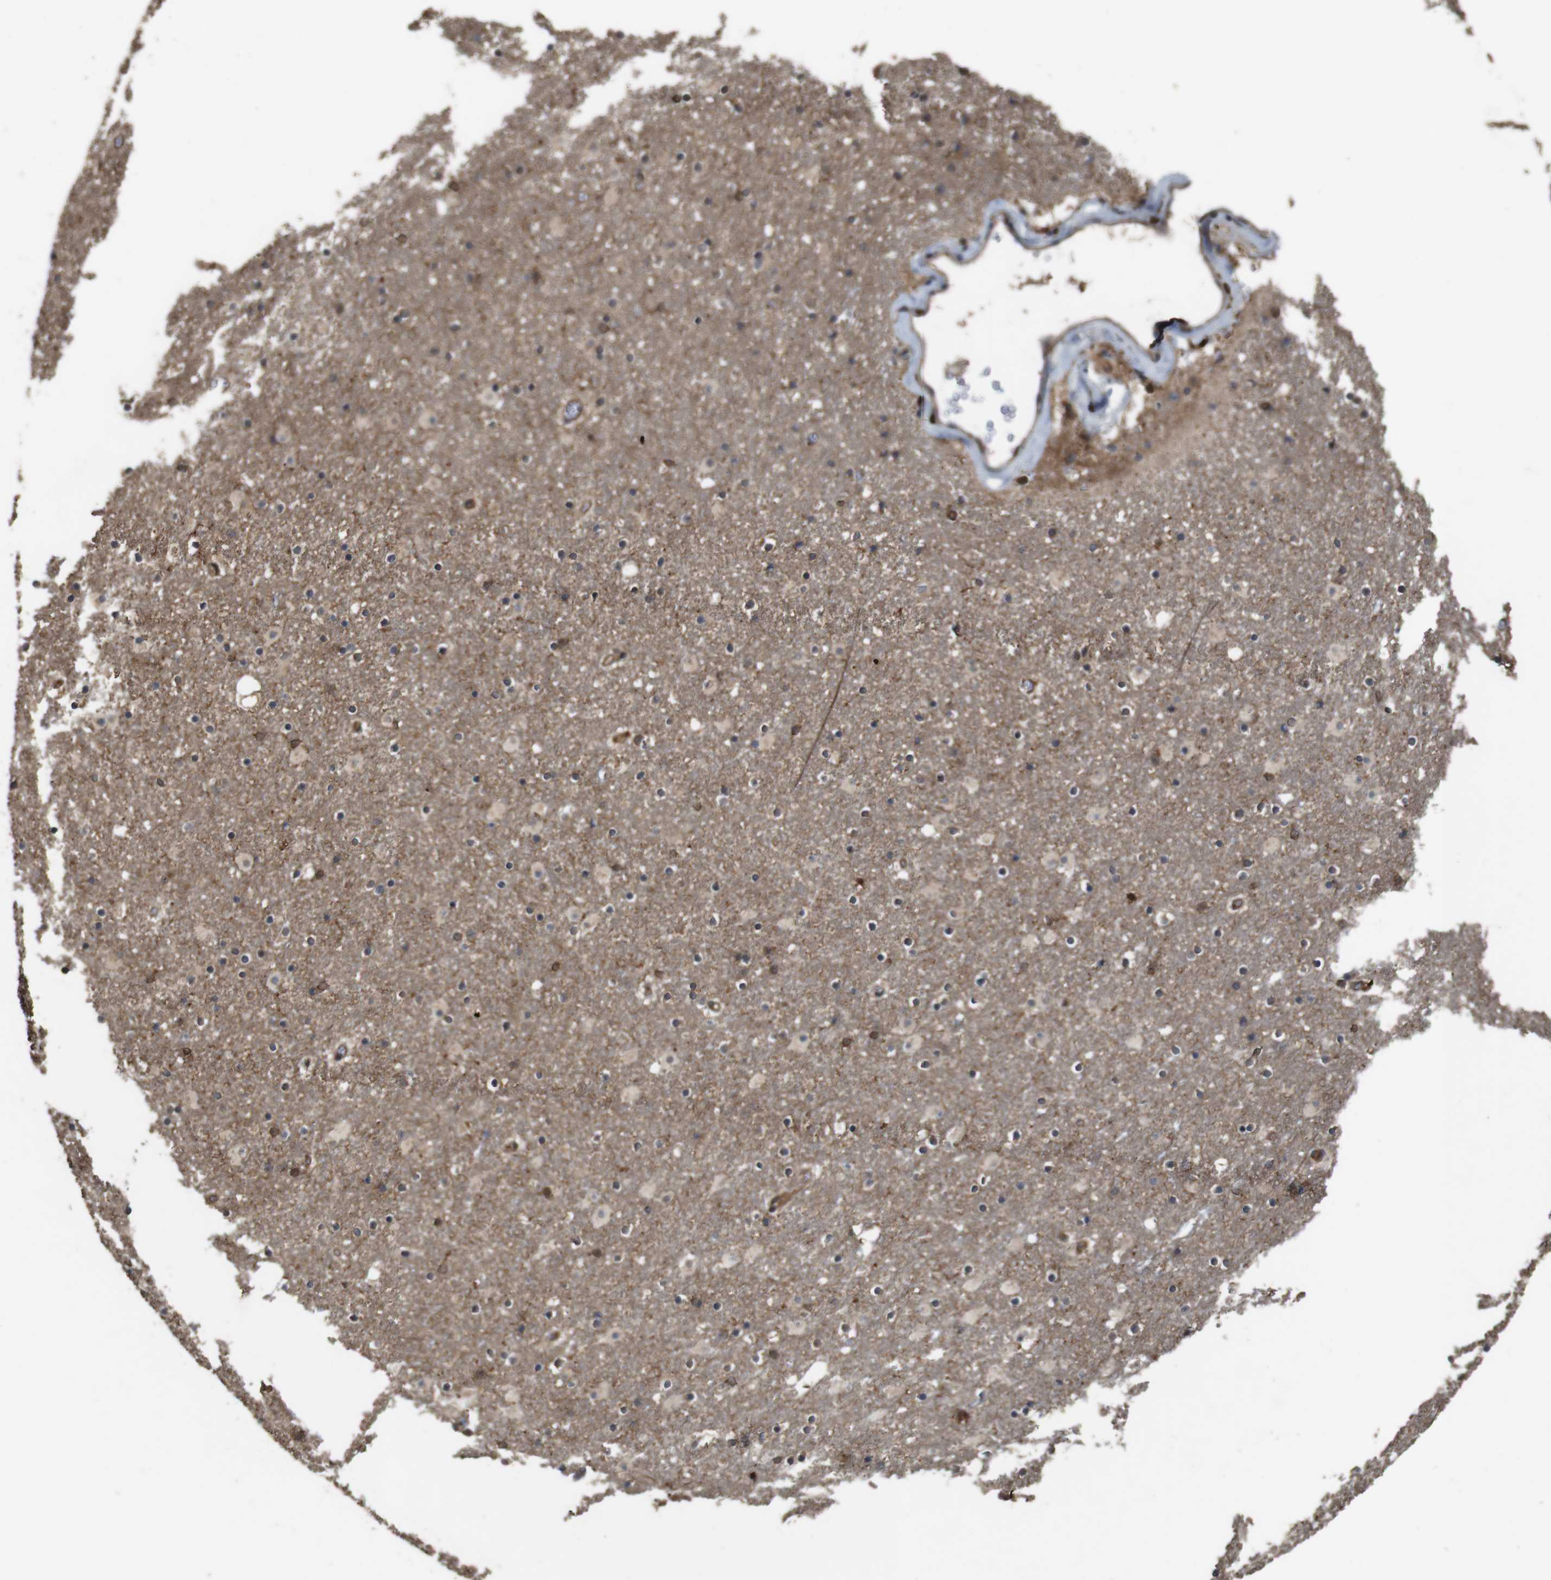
{"staining": {"intensity": "weak", "quantity": "<25%", "location": "cytoplasmic/membranous"}, "tissue": "caudate", "cell_type": "Glial cells", "image_type": "normal", "snomed": [{"axis": "morphology", "description": "Normal tissue, NOS"}, {"axis": "topography", "description": "Lateral ventricle wall"}], "caption": "Immunohistochemistry (IHC) micrograph of unremarkable human caudate stained for a protein (brown), which displays no staining in glial cells. Nuclei are stained in blue.", "gene": "BAG4", "patient": {"sex": "male", "age": 45}}